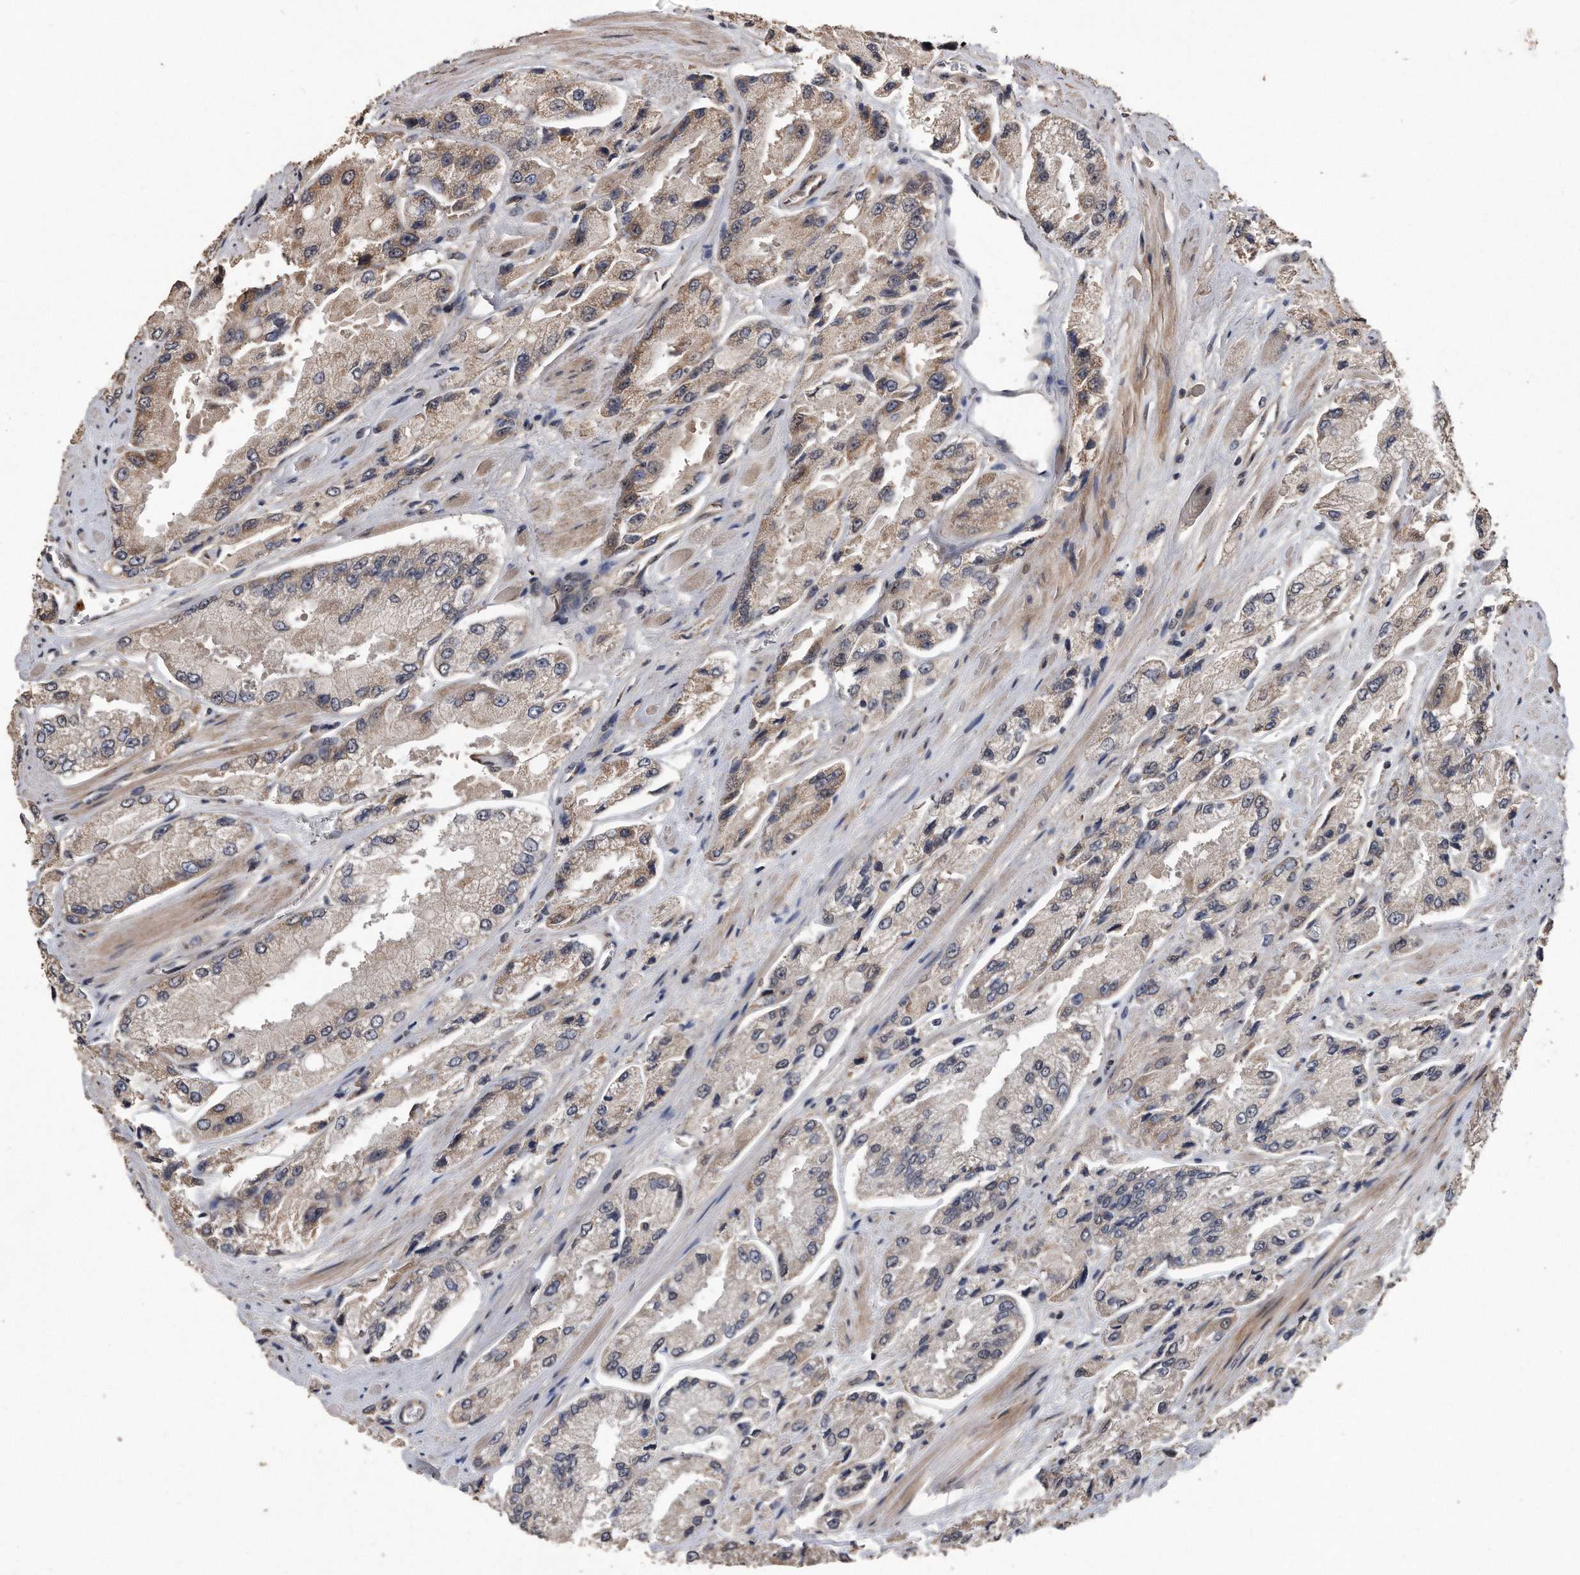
{"staining": {"intensity": "weak", "quantity": "<25%", "location": "cytoplasmic/membranous"}, "tissue": "prostate cancer", "cell_type": "Tumor cells", "image_type": "cancer", "snomed": [{"axis": "morphology", "description": "Adenocarcinoma, High grade"}, {"axis": "topography", "description": "Prostate"}], "caption": "Tumor cells show no significant protein expression in prostate cancer (high-grade adenocarcinoma).", "gene": "PELO", "patient": {"sex": "male", "age": 58}}